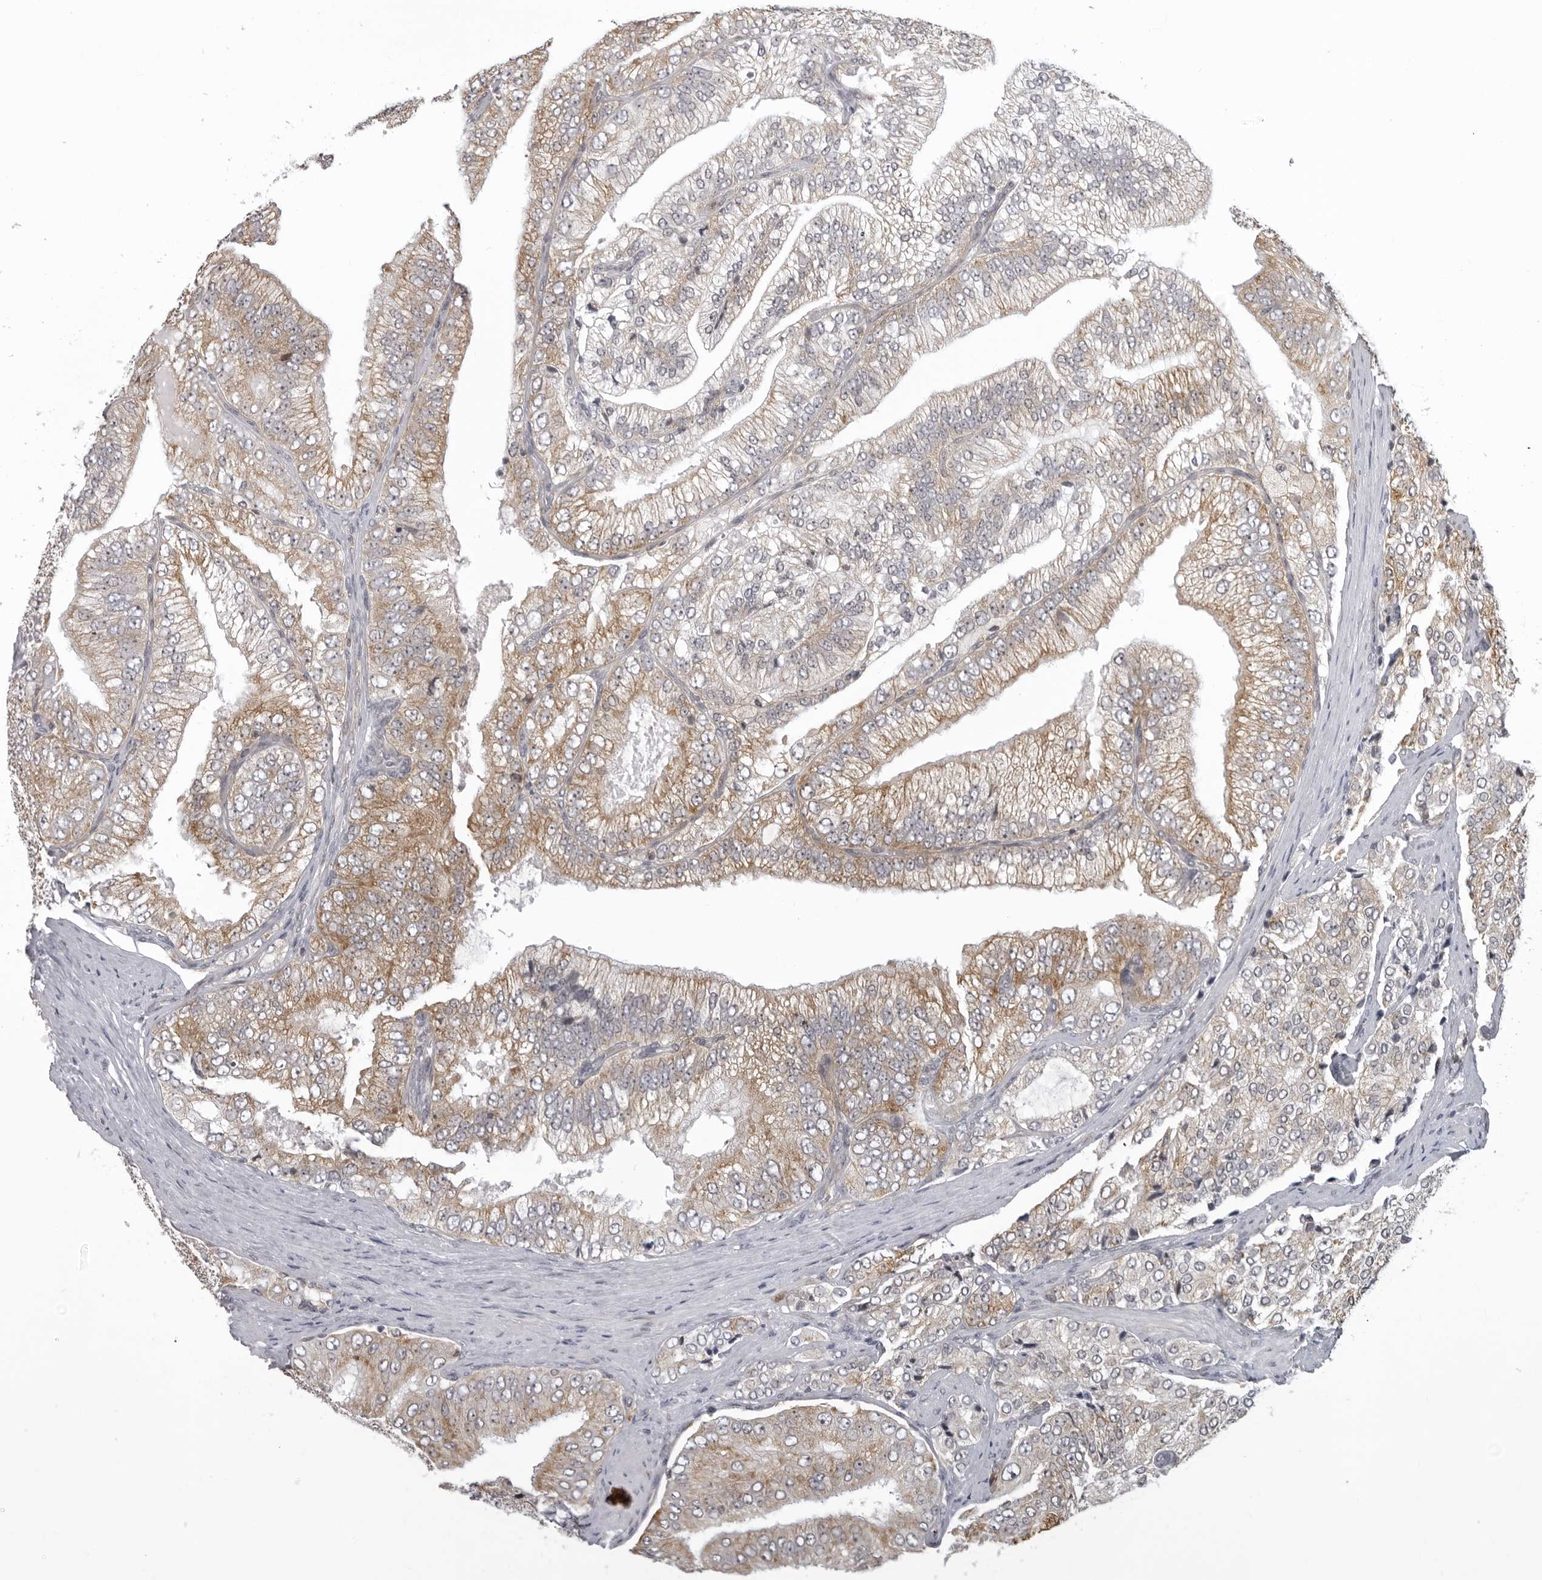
{"staining": {"intensity": "moderate", "quantity": "<25%", "location": "cytoplasmic/membranous"}, "tissue": "prostate cancer", "cell_type": "Tumor cells", "image_type": "cancer", "snomed": [{"axis": "morphology", "description": "Adenocarcinoma, High grade"}, {"axis": "topography", "description": "Prostate"}], "caption": "Immunohistochemical staining of prostate adenocarcinoma (high-grade) reveals moderate cytoplasmic/membranous protein positivity in about <25% of tumor cells. (DAB (3,3'-diaminobenzidine) IHC, brown staining for protein, blue staining for nuclei).", "gene": "MRPS15", "patient": {"sex": "male", "age": 58}}